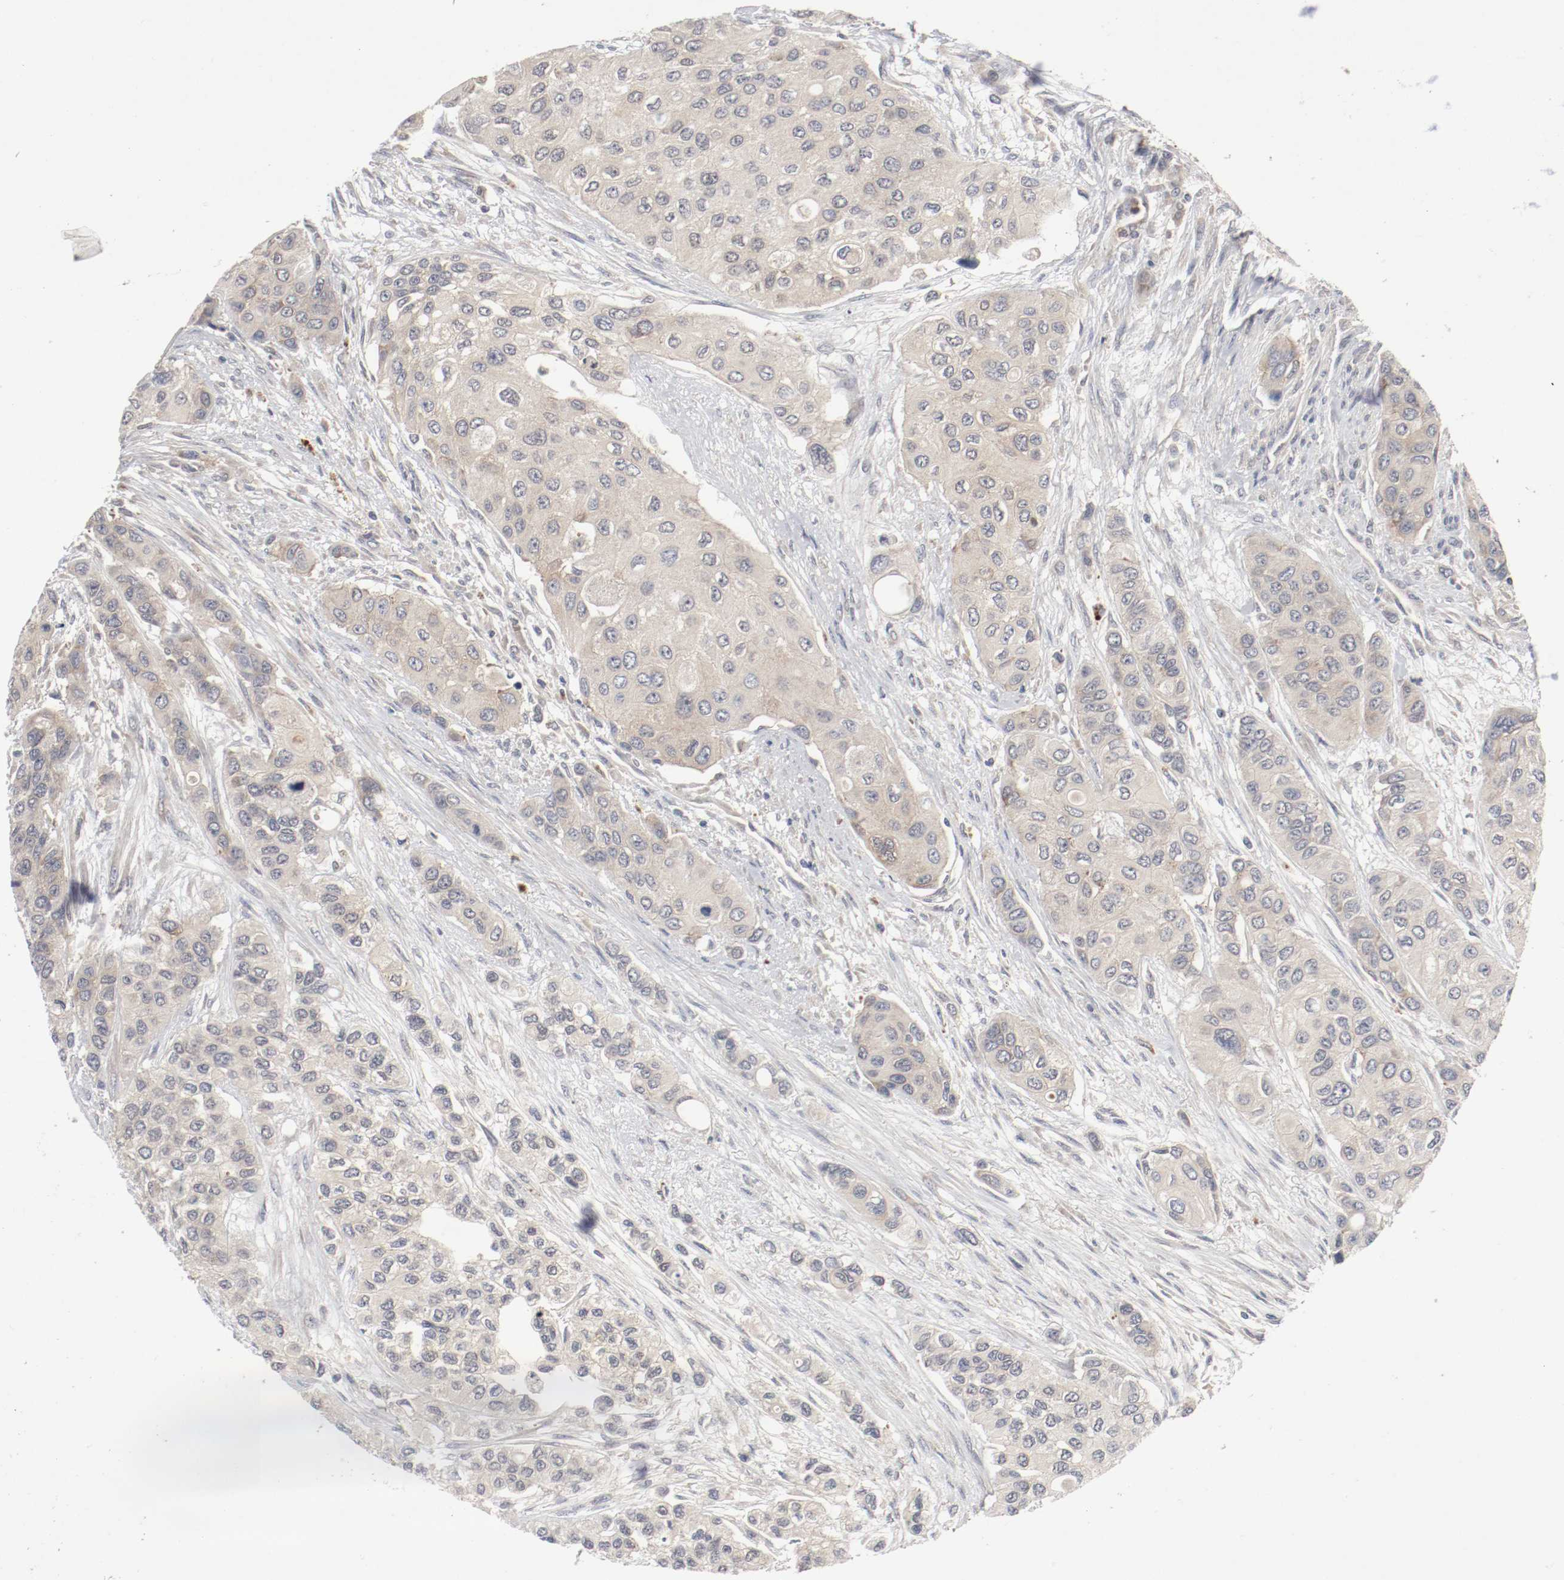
{"staining": {"intensity": "weak", "quantity": ">75%", "location": "cytoplasmic/membranous"}, "tissue": "urothelial cancer", "cell_type": "Tumor cells", "image_type": "cancer", "snomed": [{"axis": "morphology", "description": "Urothelial carcinoma, High grade"}, {"axis": "topography", "description": "Urinary bladder"}], "caption": "Immunohistochemical staining of high-grade urothelial carcinoma shows weak cytoplasmic/membranous protein expression in about >75% of tumor cells.", "gene": "REN", "patient": {"sex": "female", "age": 56}}